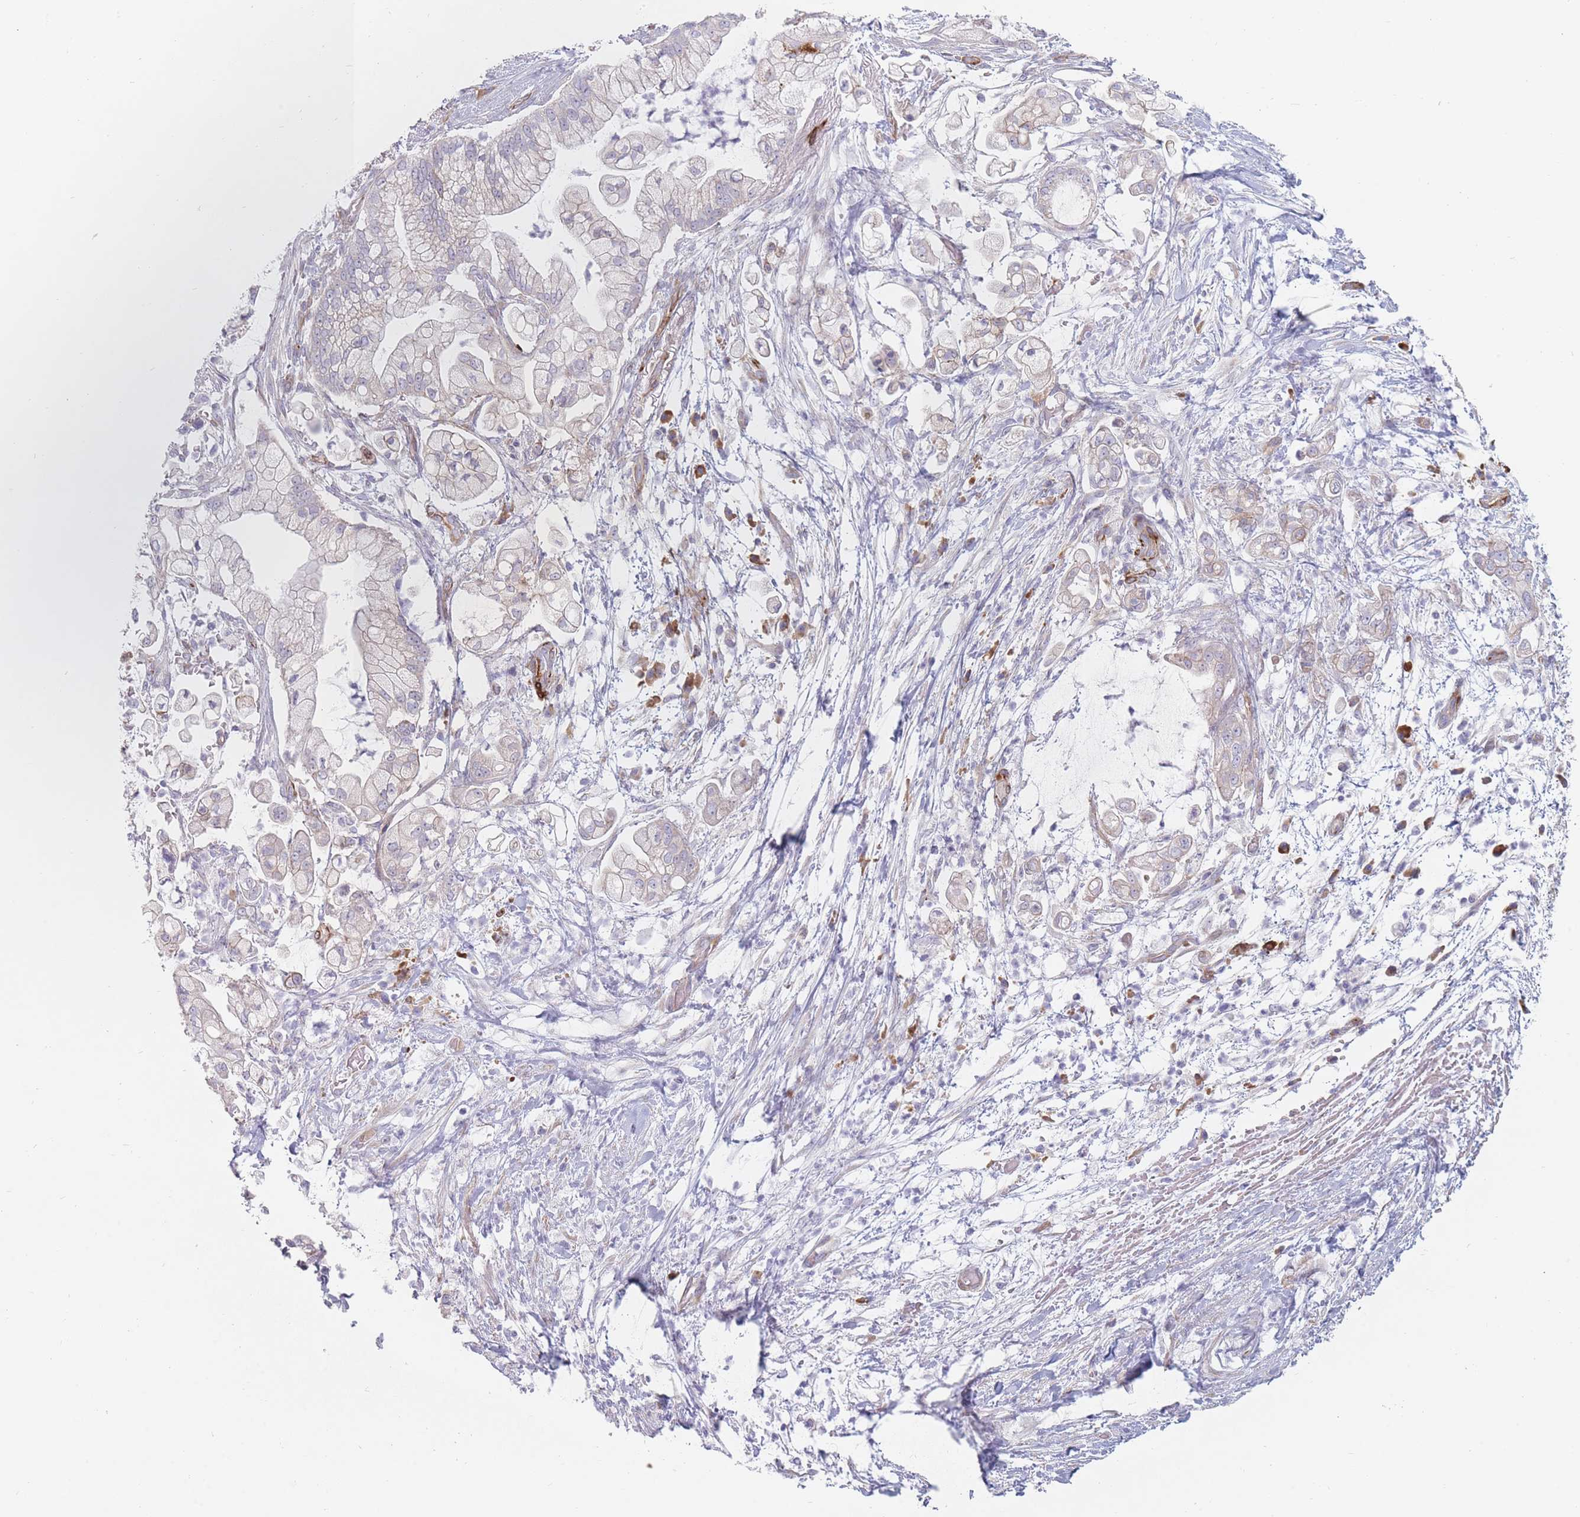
{"staining": {"intensity": "negative", "quantity": "none", "location": "none"}, "tissue": "pancreatic cancer", "cell_type": "Tumor cells", "image_type": "cancer", "snomed": [{"axis": "morphology", "description": "Adenocarcinoma, NOS"}, {"axis": "topography", "description": "Pancreas"}], "caption": "A high-resolution photomicrograph shows IHC staining of pancreatic cancer (adenocarcinoma), which reveals no significant staining in tumor cells.", "gene": "ERBIN", "patient": {"sex": "female", "age": 69}}